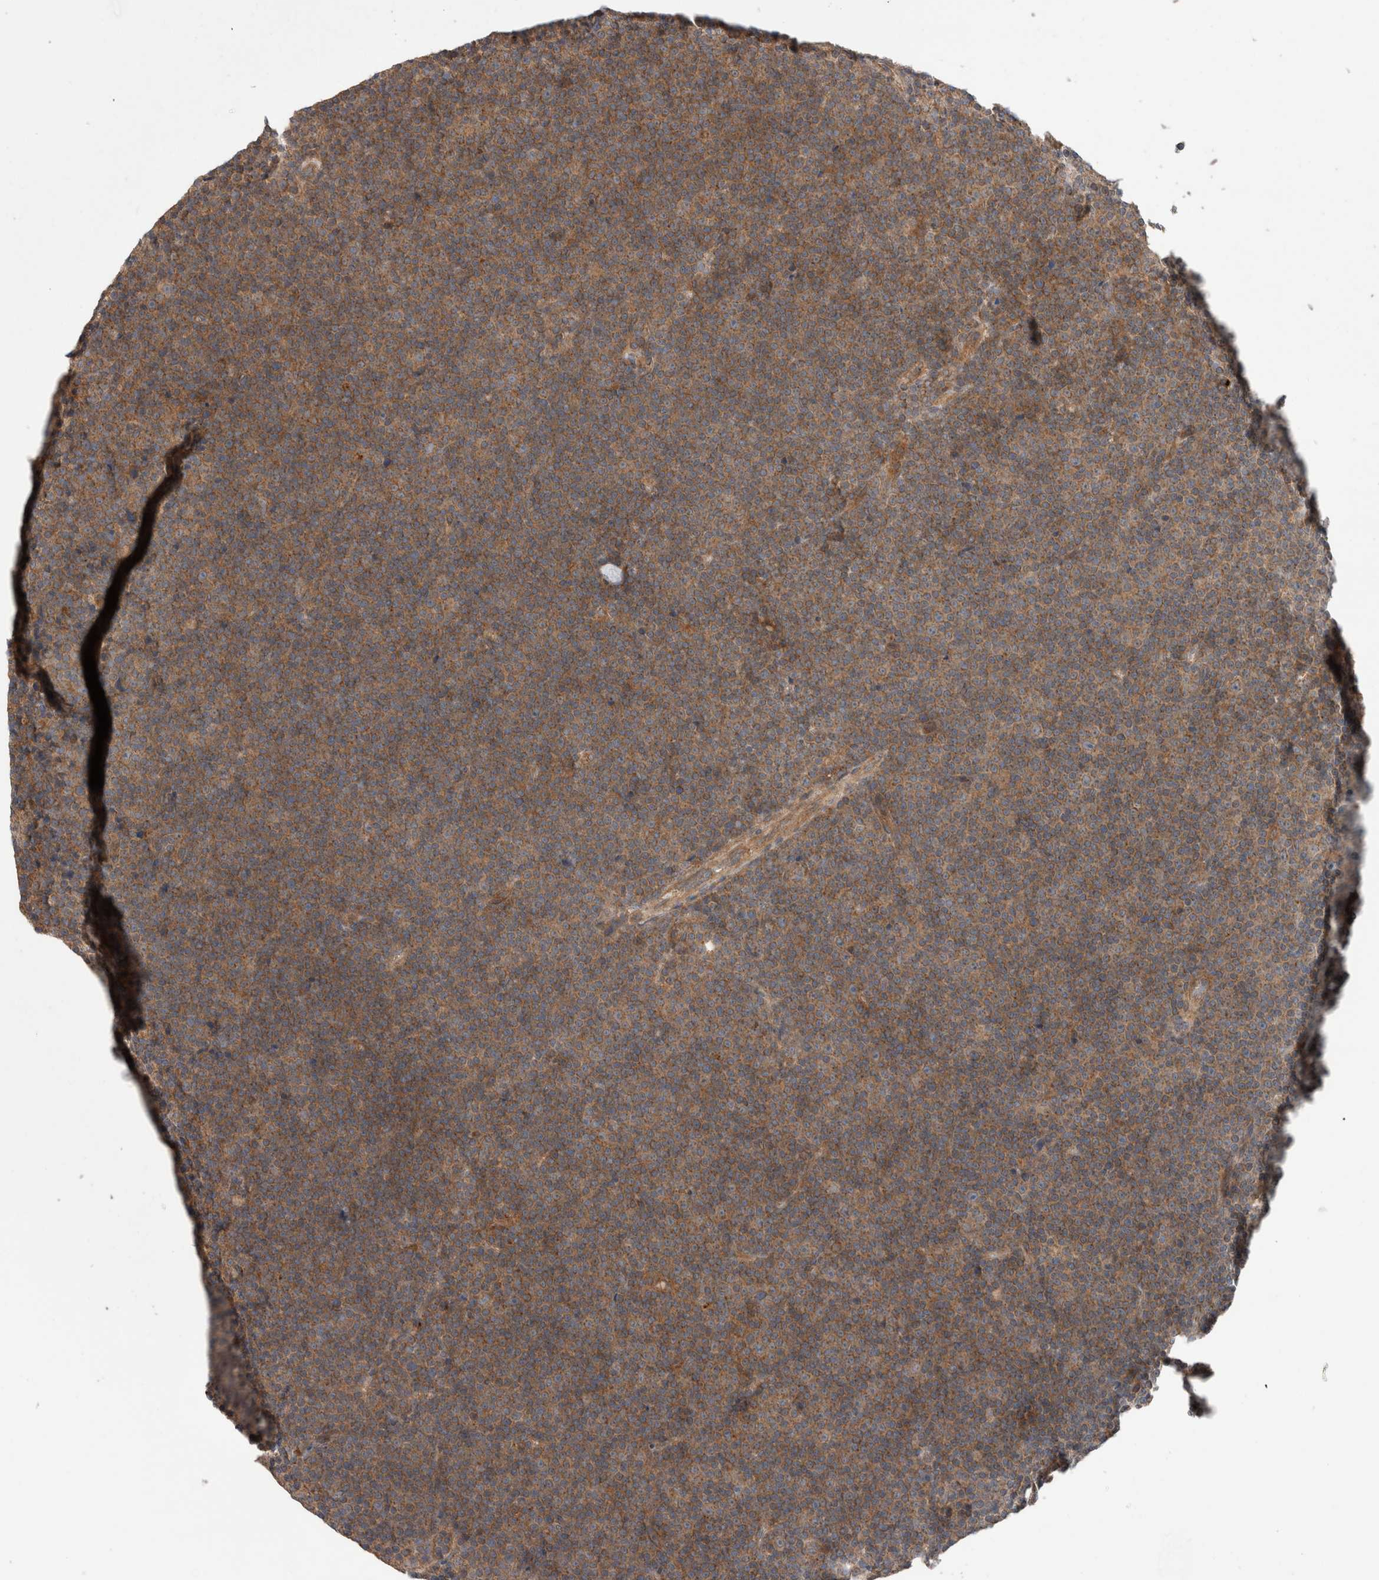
{"staining": {"intensity": "strong", "quantity": ">75%", "location": "cytoplasmic/membranous"}, "tissue": "lymphoma", "cell_type": "Tumor cells", "image_type": "cancer", "snomed": [{"axis": "morphology", "description": "Malignant lymphoma, non-Hodgkin's type, Low grade"}, {"axis": "topography", "description": "Lymph node"}], "caption": "Immunohistochemical staining of human malignant lymphoma, non-Hodgkin's type (low-grade) exhibits strong cytoplasmic/membranous protein expression in approximately >75% of tumor cells. Nuclei are stained in blue.", "gene": "TRIM5", "patient": {"sex": "female", "age": 67}}